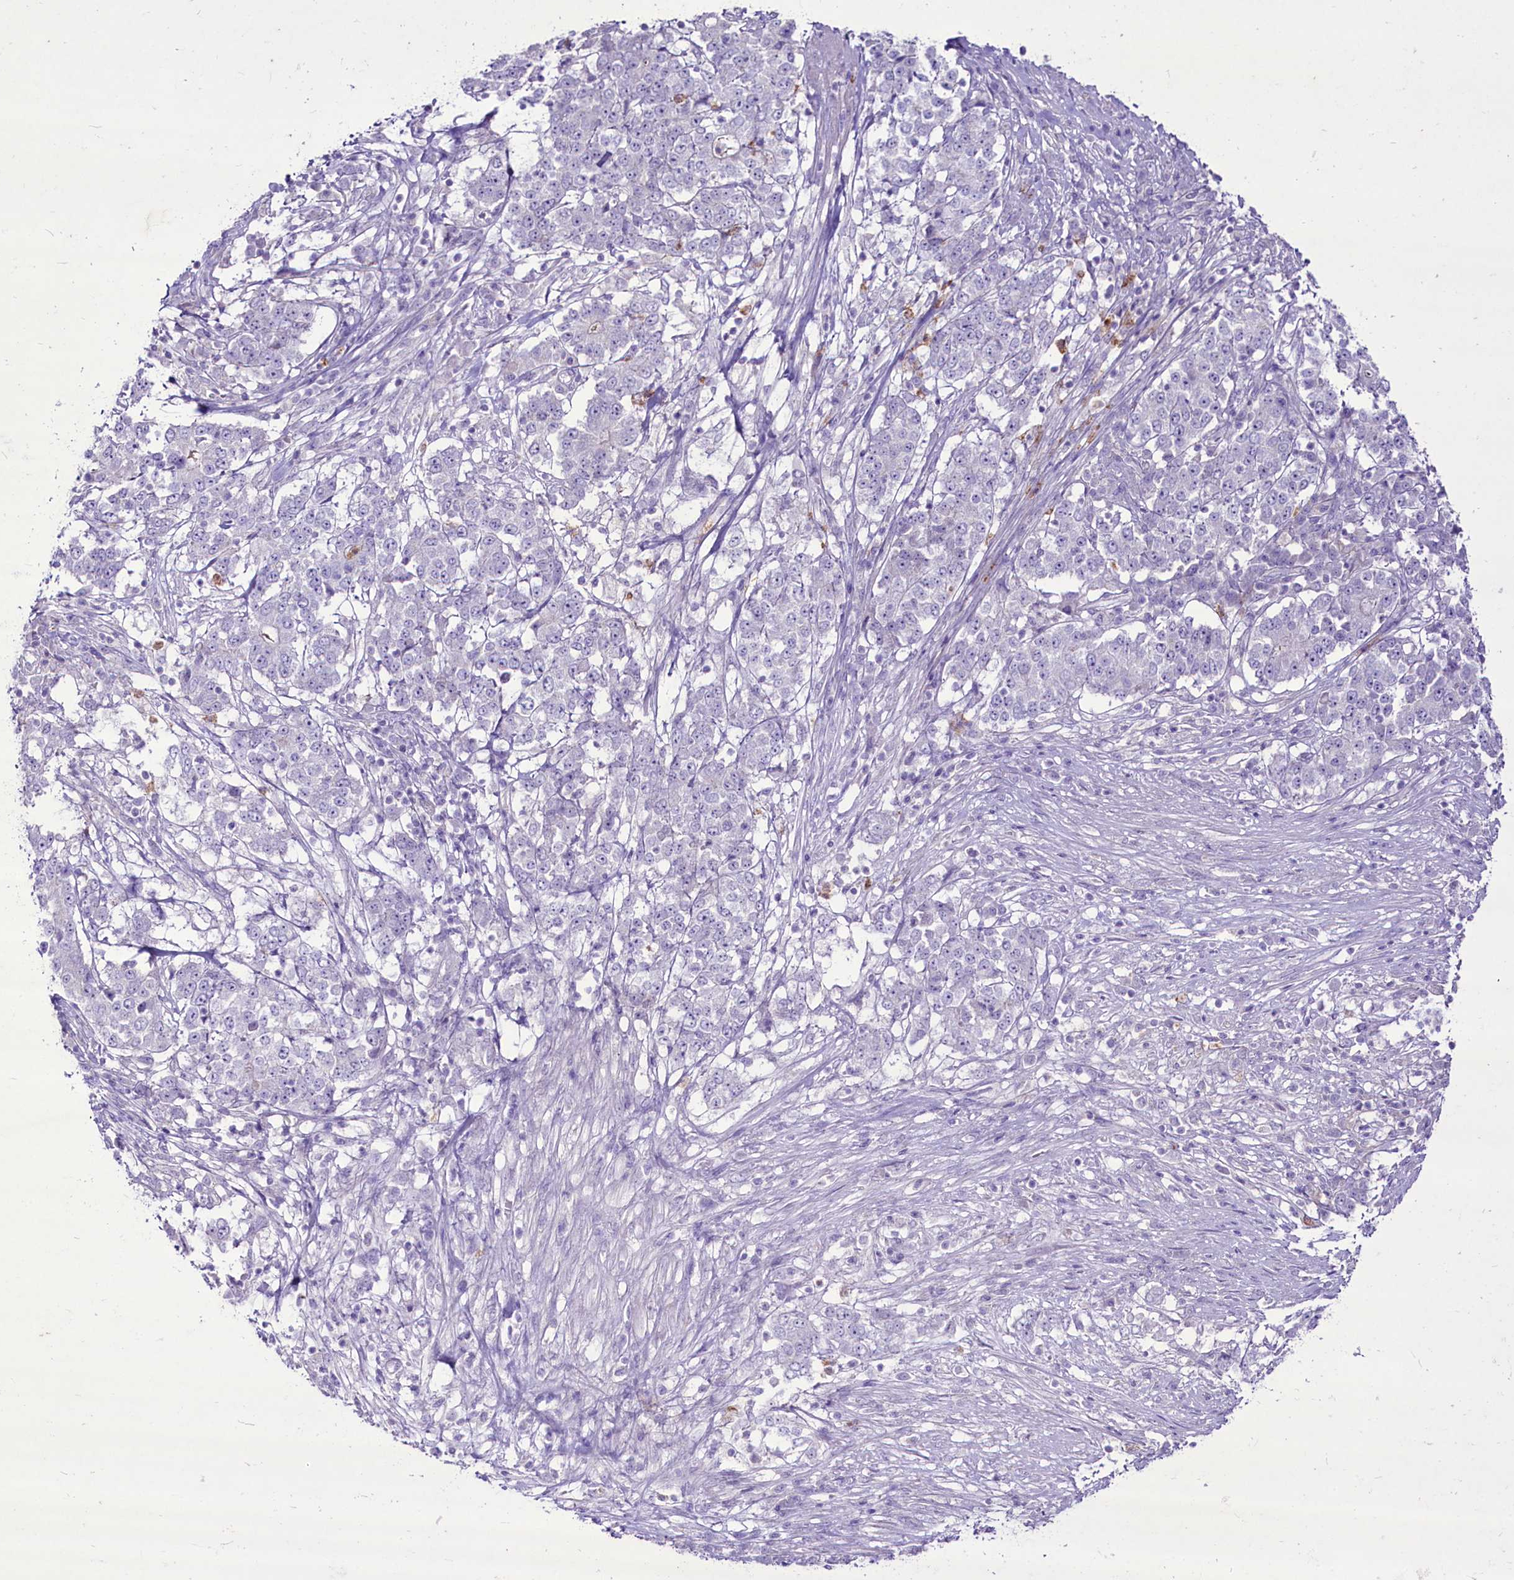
{"staining": {"intensity": "negative", "quantity": "none", "location": "none"}, "tissue": "stomach cancer", "cell_type": "Tumor cells", "image_type": "cancer", "snomed": [{"axis": "morphology", "description": "Adenocarcinoma, NOS"}, {"axis": "topography", "description": "Stomach"}], "caption": "This histopathology image is of stomach cancer stained with immunohistochemistry (IHC) to label a protein in brown with the nuclei are counter-stained blue. There is no positivity in tumor cells.", "gene": "FAM209B", "patient": {"sex": "male", "age": 59}}